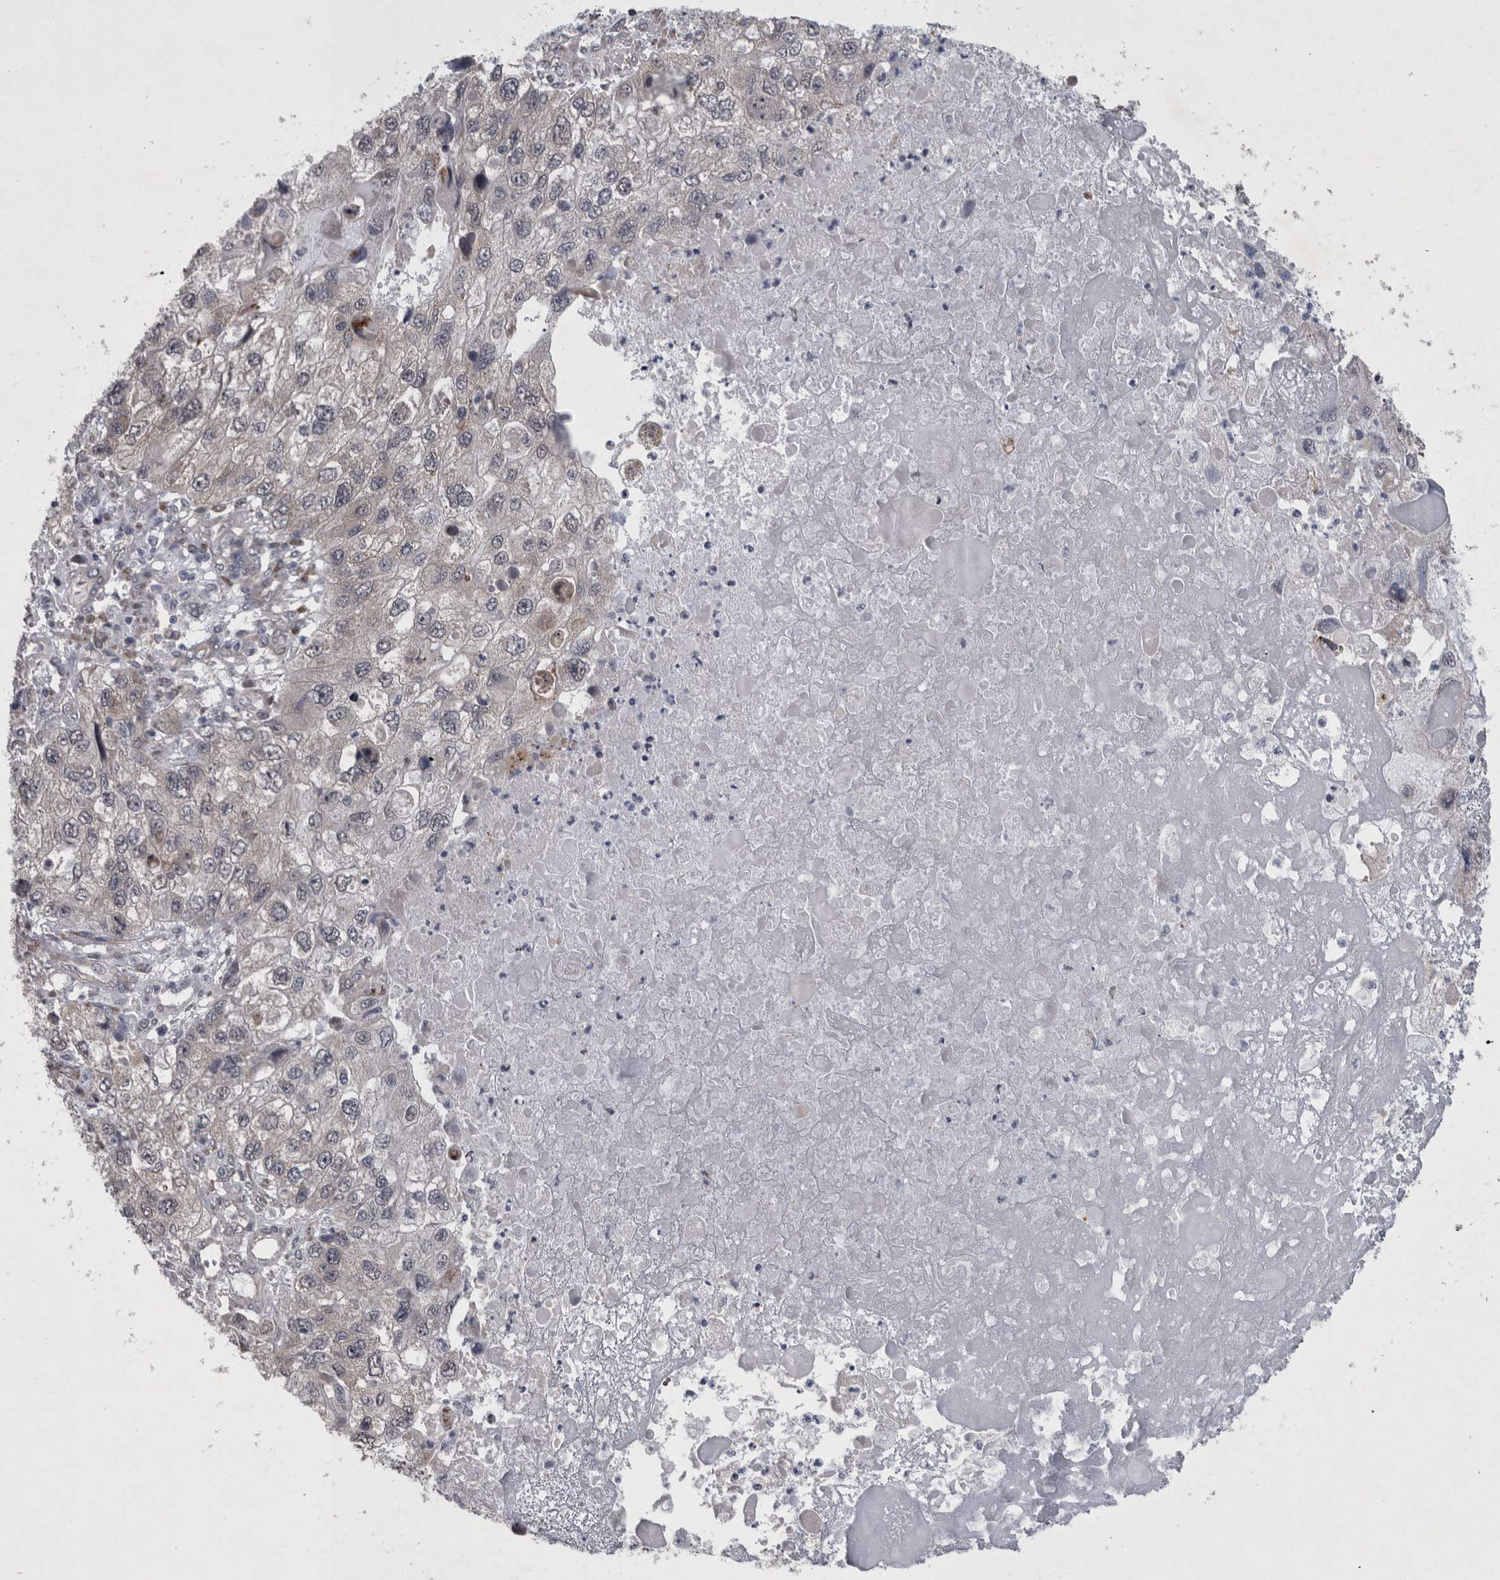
{"staining": {"intensity": "negative", "quantity": "none", "location": "none"}, "tissue": "endometrial cancer", "cell_type": "Tumor cells", "image_type": "cancer", "snomed": [{"axis": "morphology", "description": "Adenocarcinoma, NOS"}, {"axis": "topography", "description": "Endometrium"}], "caption": "Micrograph shows no significant protein expression in tumor cells of endometrial cancer (adenocarcinoma). (Stains: DAB immunohistochemistry (IHC) with hematoxylin counter stain, Microscopy: brightfield microscopy at high magnification).", "gene": "DDX6", "patient": {"sex": "female", "age": 49}}